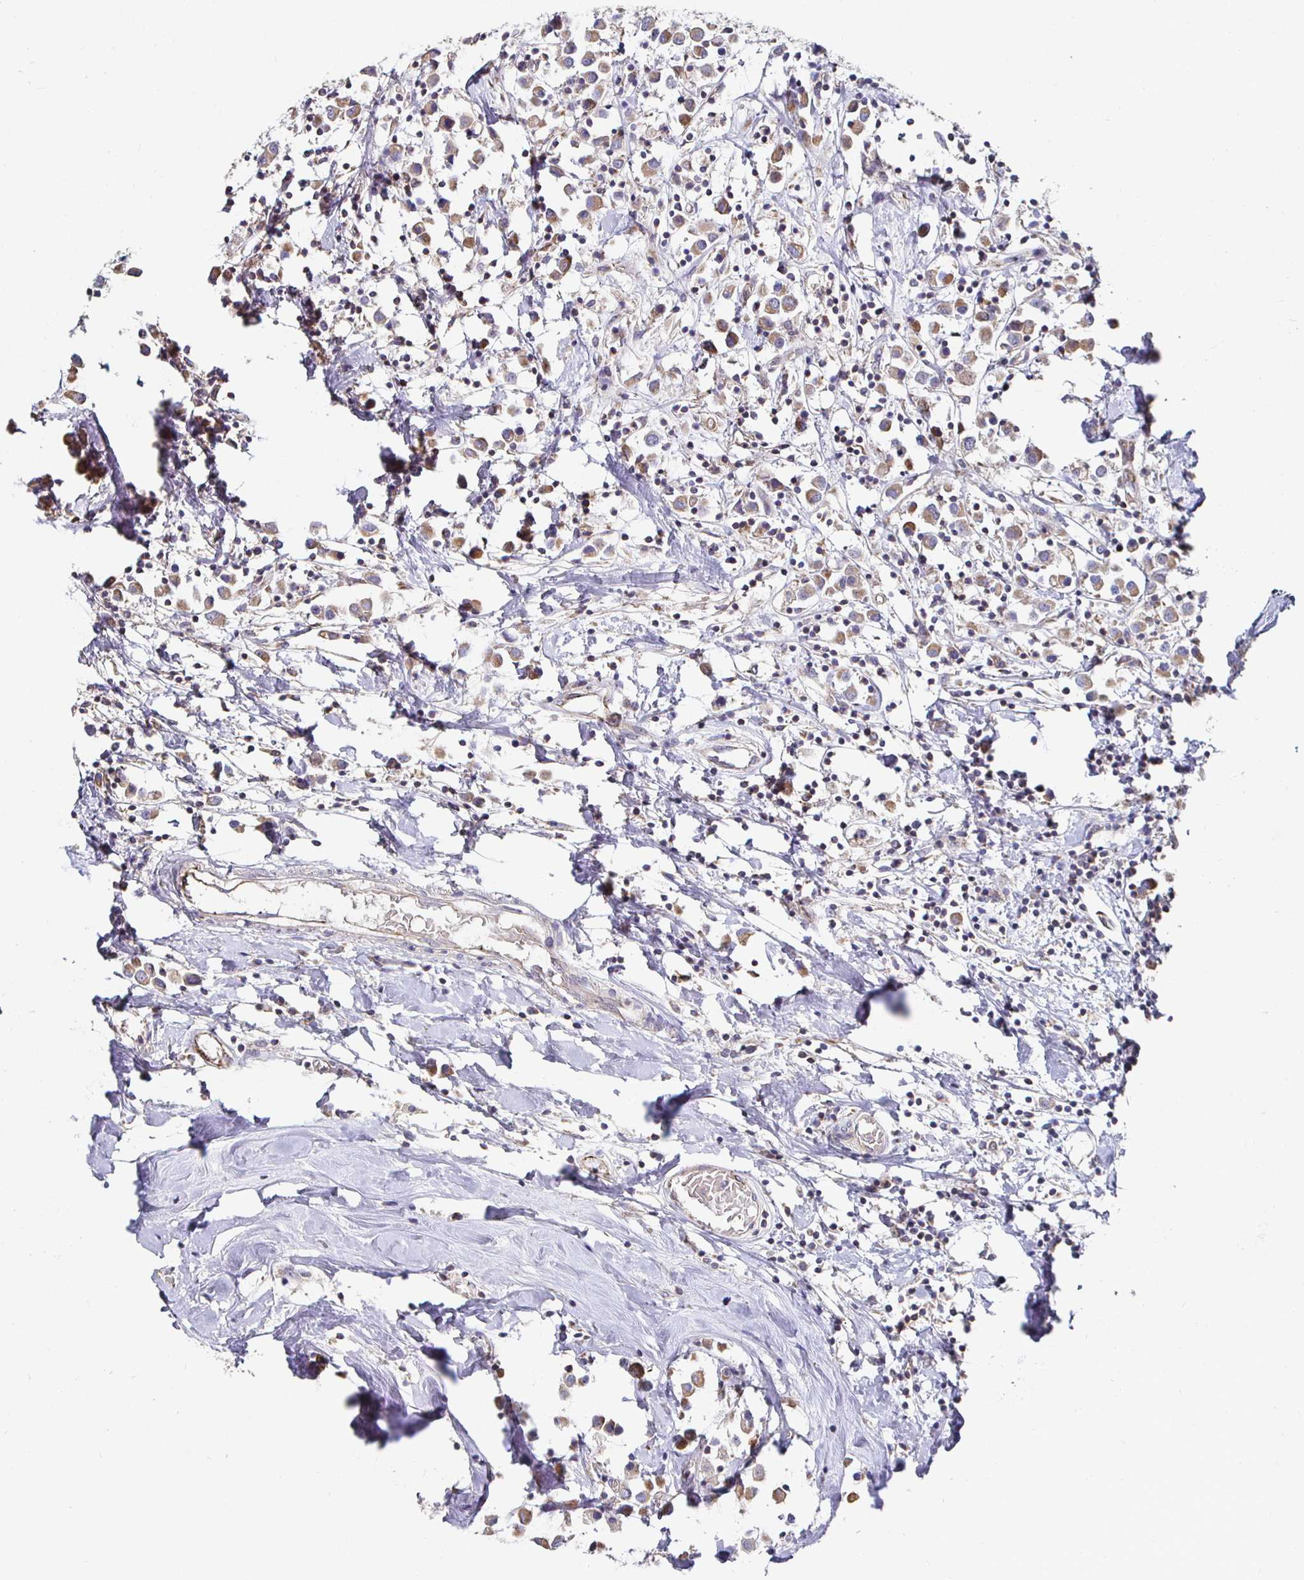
{"staining": {"intensity": "moderate", "quantity": ">75%", "location": "cytoplasmic/membranous"}, "tissue": "breast cancer", "cell_type": "Tumor cells", "image_type": "cancer", "snomed": [{"axis": "morphology", "description": "Duct carcinoma"}, {"axis": "topography", "description": "Breast"}], "caption": "A high-resolution image shows immunohistochemistry staining of breast cancer (invasive ductal carcinoma), which demonstrates moderate cytoplasmic/membranous staining in about >75% of tumor cells.", "gene": "NRSN1", "patient": {"sex": "female", "age": 61}}